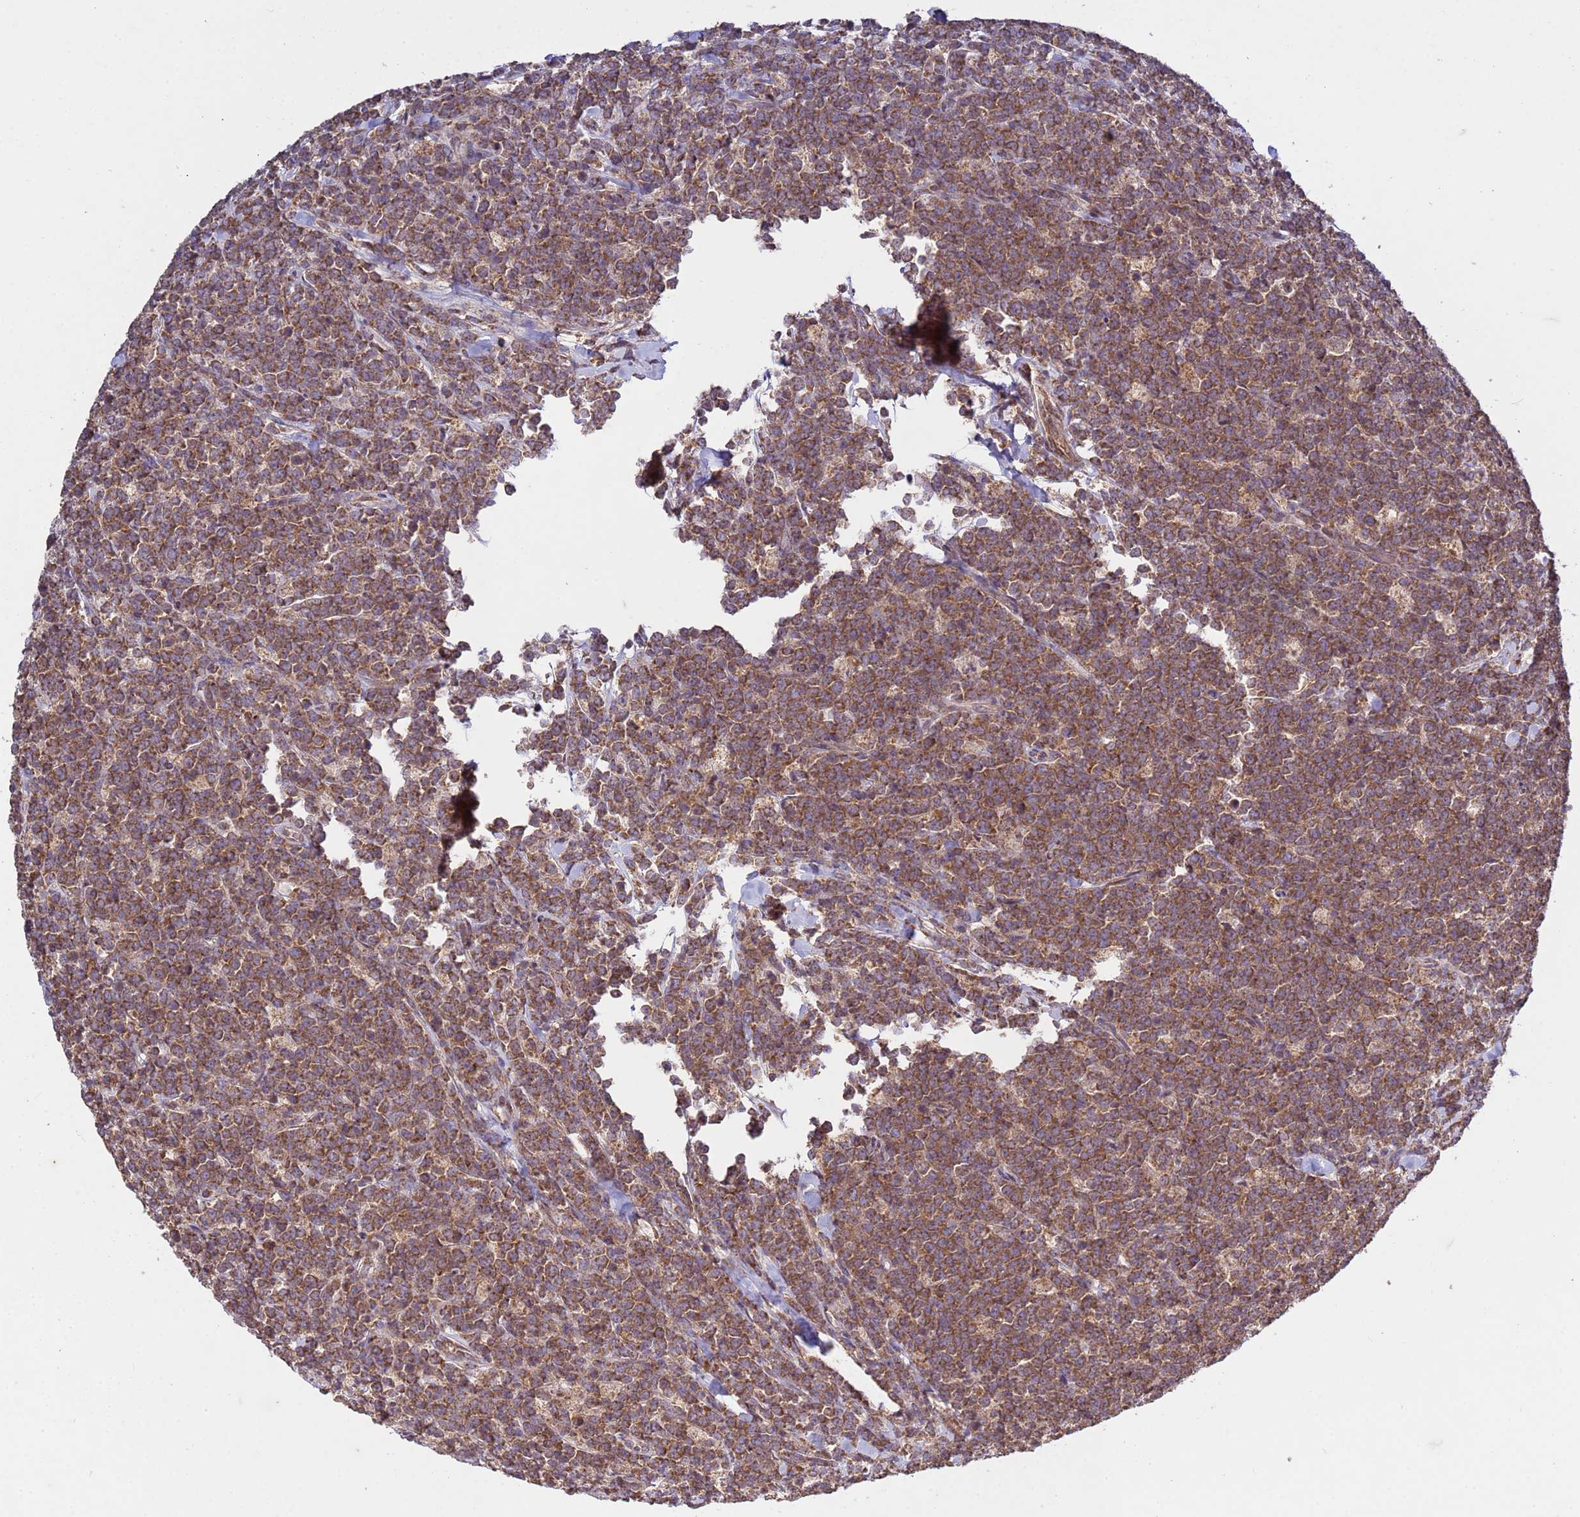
{"staining": {"intensity": "moderate", "quantity": ">75%", "location": "cytoplasmic/membranous"}, "tissue": "lymphoma", "cell_type": "Tumor cells", "image_type": "cancer", "snomed": [{"axis": "morphology", "description": "Malignant lymphoma, non-Hodgkin's type, High grade"}, {"axis": "topography", "description": "Small intestine"}], "caption": "Lymphoma stained for a protein (brown) exhibits moderate cytoplasmic/membranous positive staining in approximately >75% of tumor cells.", "gene": "P2RX7", "patient": {"sex": "male", "age": 8}}